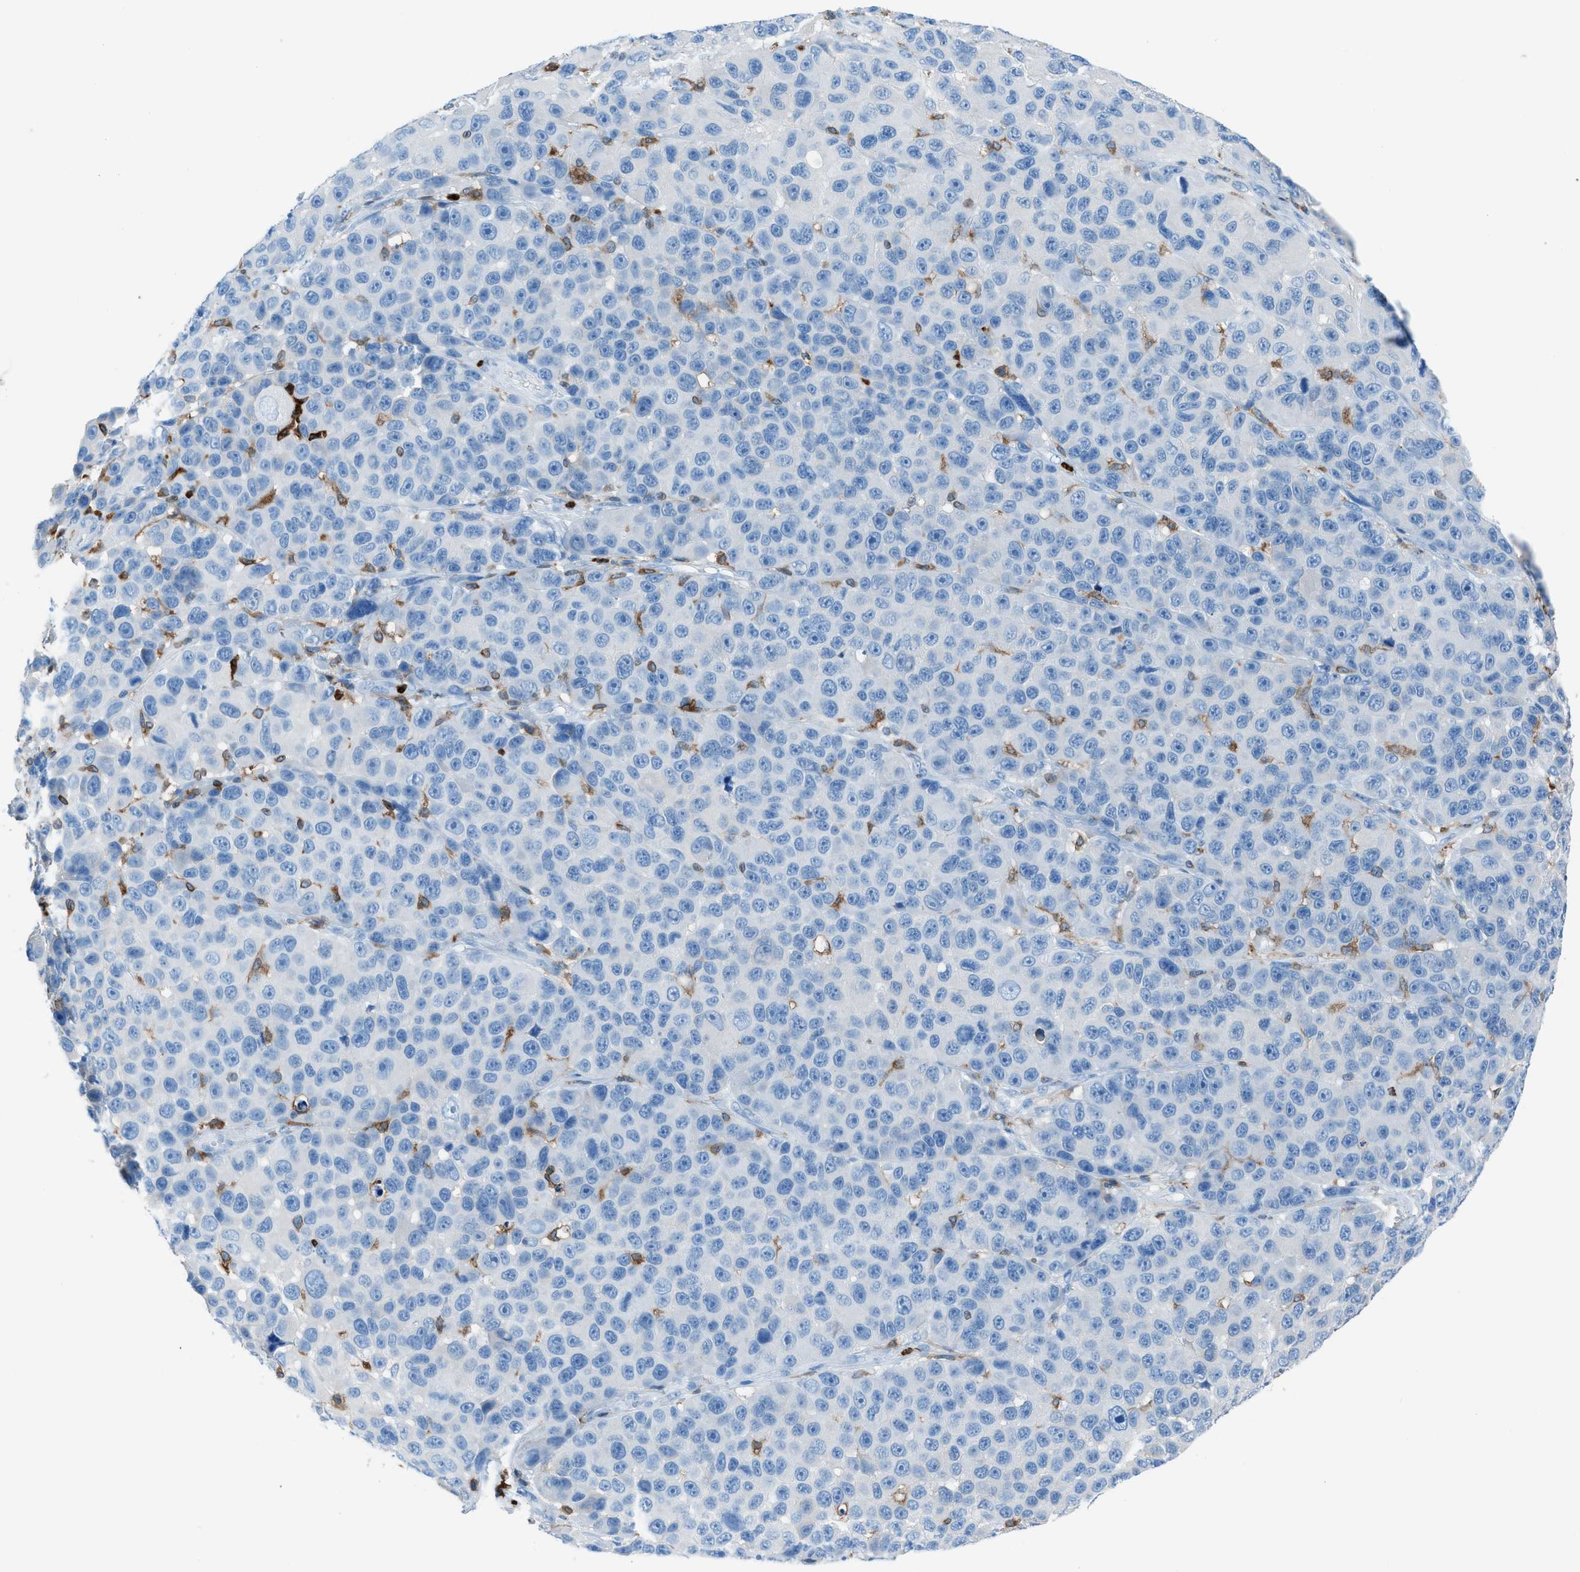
{"staining": {"intensity": "negative", "quantity": "none", "location": "none"}, "tissue": "melanoma", "cell_type": "Tumor cells", "image_type": "cancer", "snomed": [{"axis": "morphology", "description": "Malignant melanoma, NOS"}, {"axis": "topography", "description": "Skin"}], "caption": "The photomicrograph shows no staining of tumor cells in melanoma.", "gene": "ITGB2", "patient": {"sex": "male", "age": 53}}